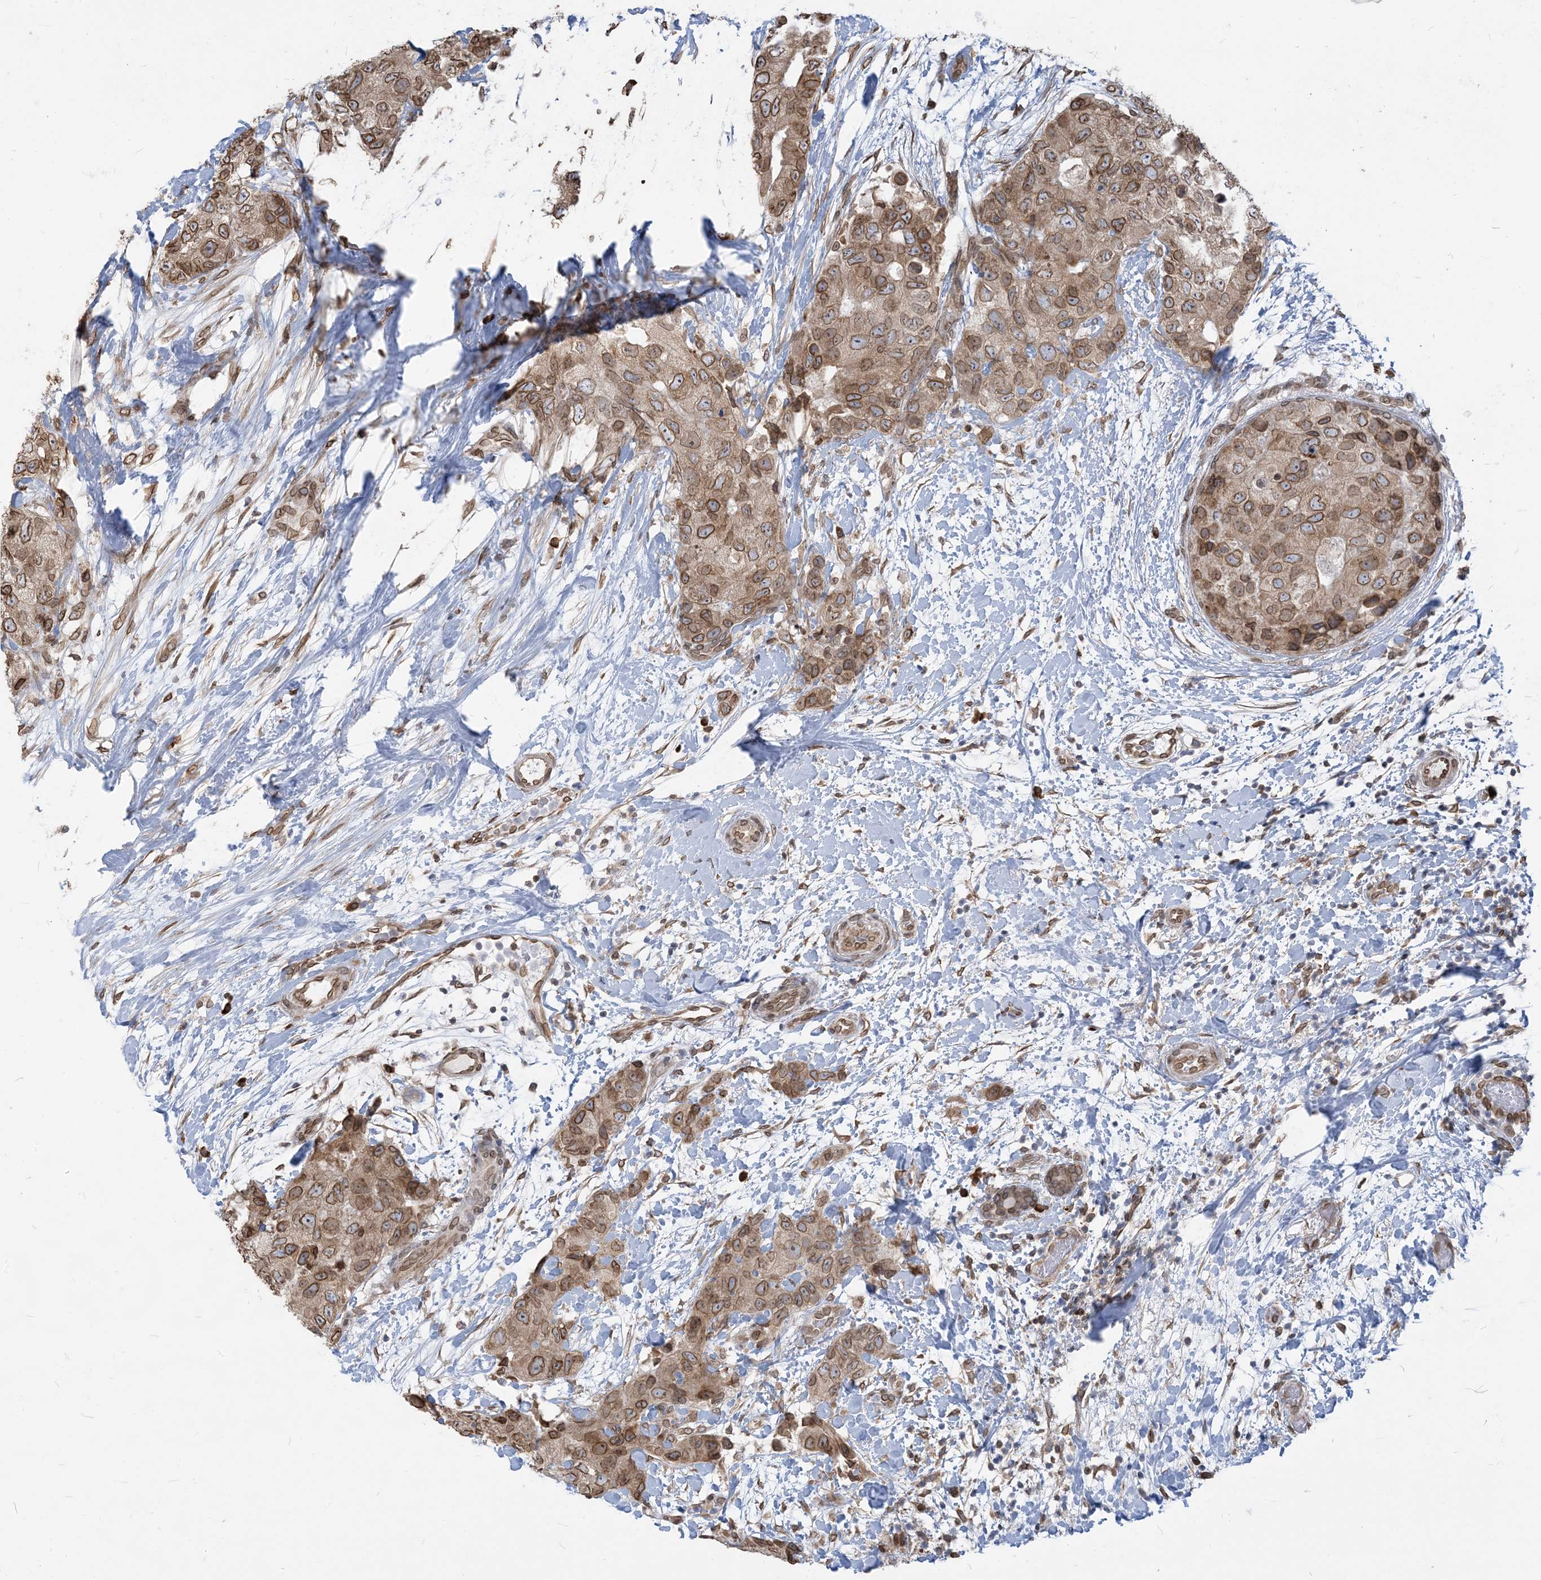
{"staining": {"intensity": "moderate", "quantity": ">75%", "location": "cytoplasmic/membranous,nuclear"}, "tissue": "breast cancer", "cell_type": "Tumor cells", "image_type": "cancer", "snomed": [{"axis": "morphology", "description": "Duct carcinoma"}, {"axis": "topography", "description": "Breast"}], "caption": "Human breast cancer stained for a protein (brown) exhibits moderate cytoplasmic/membranous and nuclear positive positivity in approximately >75% of tumor cells.", "gene": "WWP1", "patient": {"sex": "female", "age": 62}}